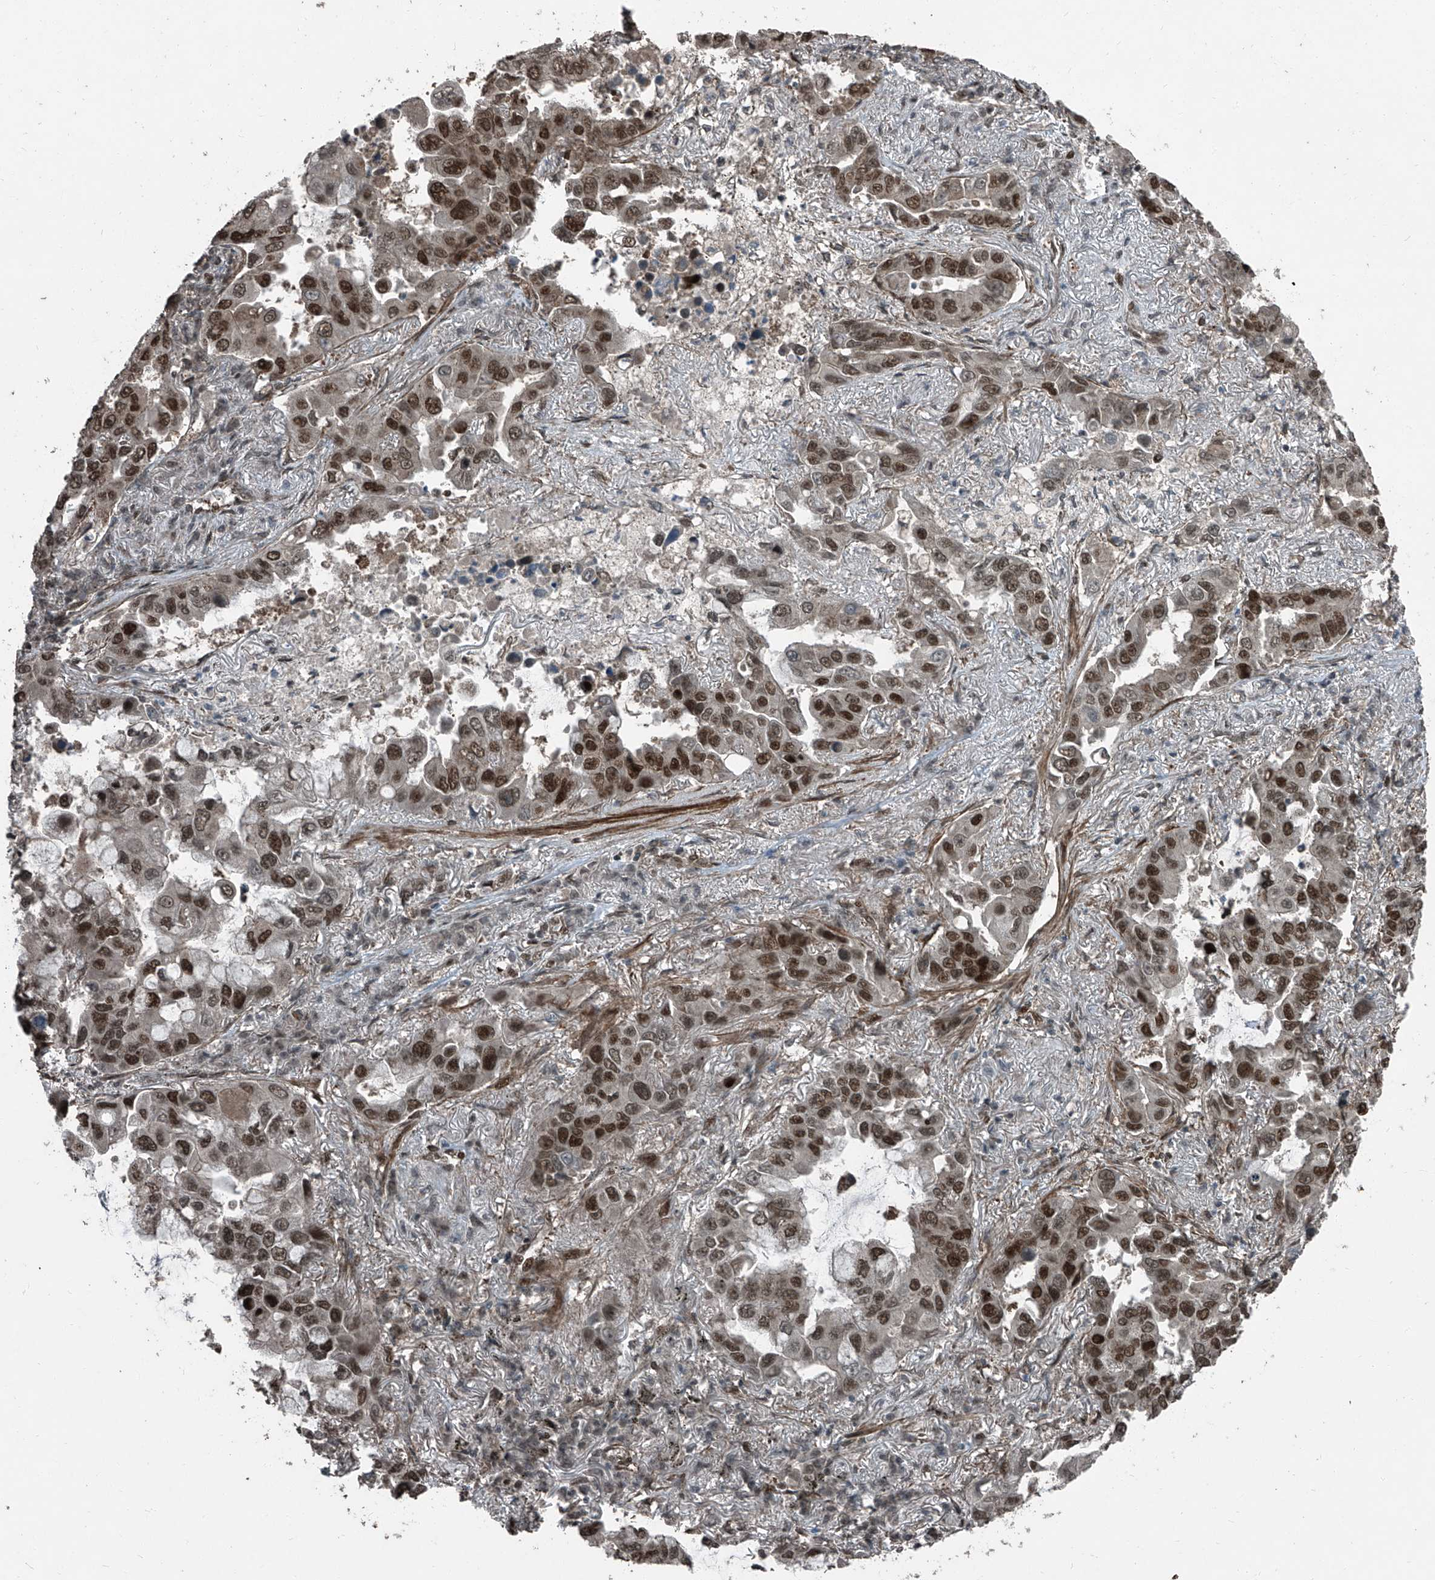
{"staining": {"intensity": "strong", "quantity": "25%-75%", "location": "nuclear"}, "tissue": "lung cancer", "cell_type": "Tumor cells", "image_type": "cancer", "snomed": [{"axis": "morphology", "description": "Adenocarcinoma, NOS"}, {"axis": "topography", "description": "Lung"}], "caption": "Human lung adenocarcinoma stained with a protein marker exhibits strong staining in tumor cells.", "gene": "ZNF570", "patient": {"sex": "male", "age": 64}}